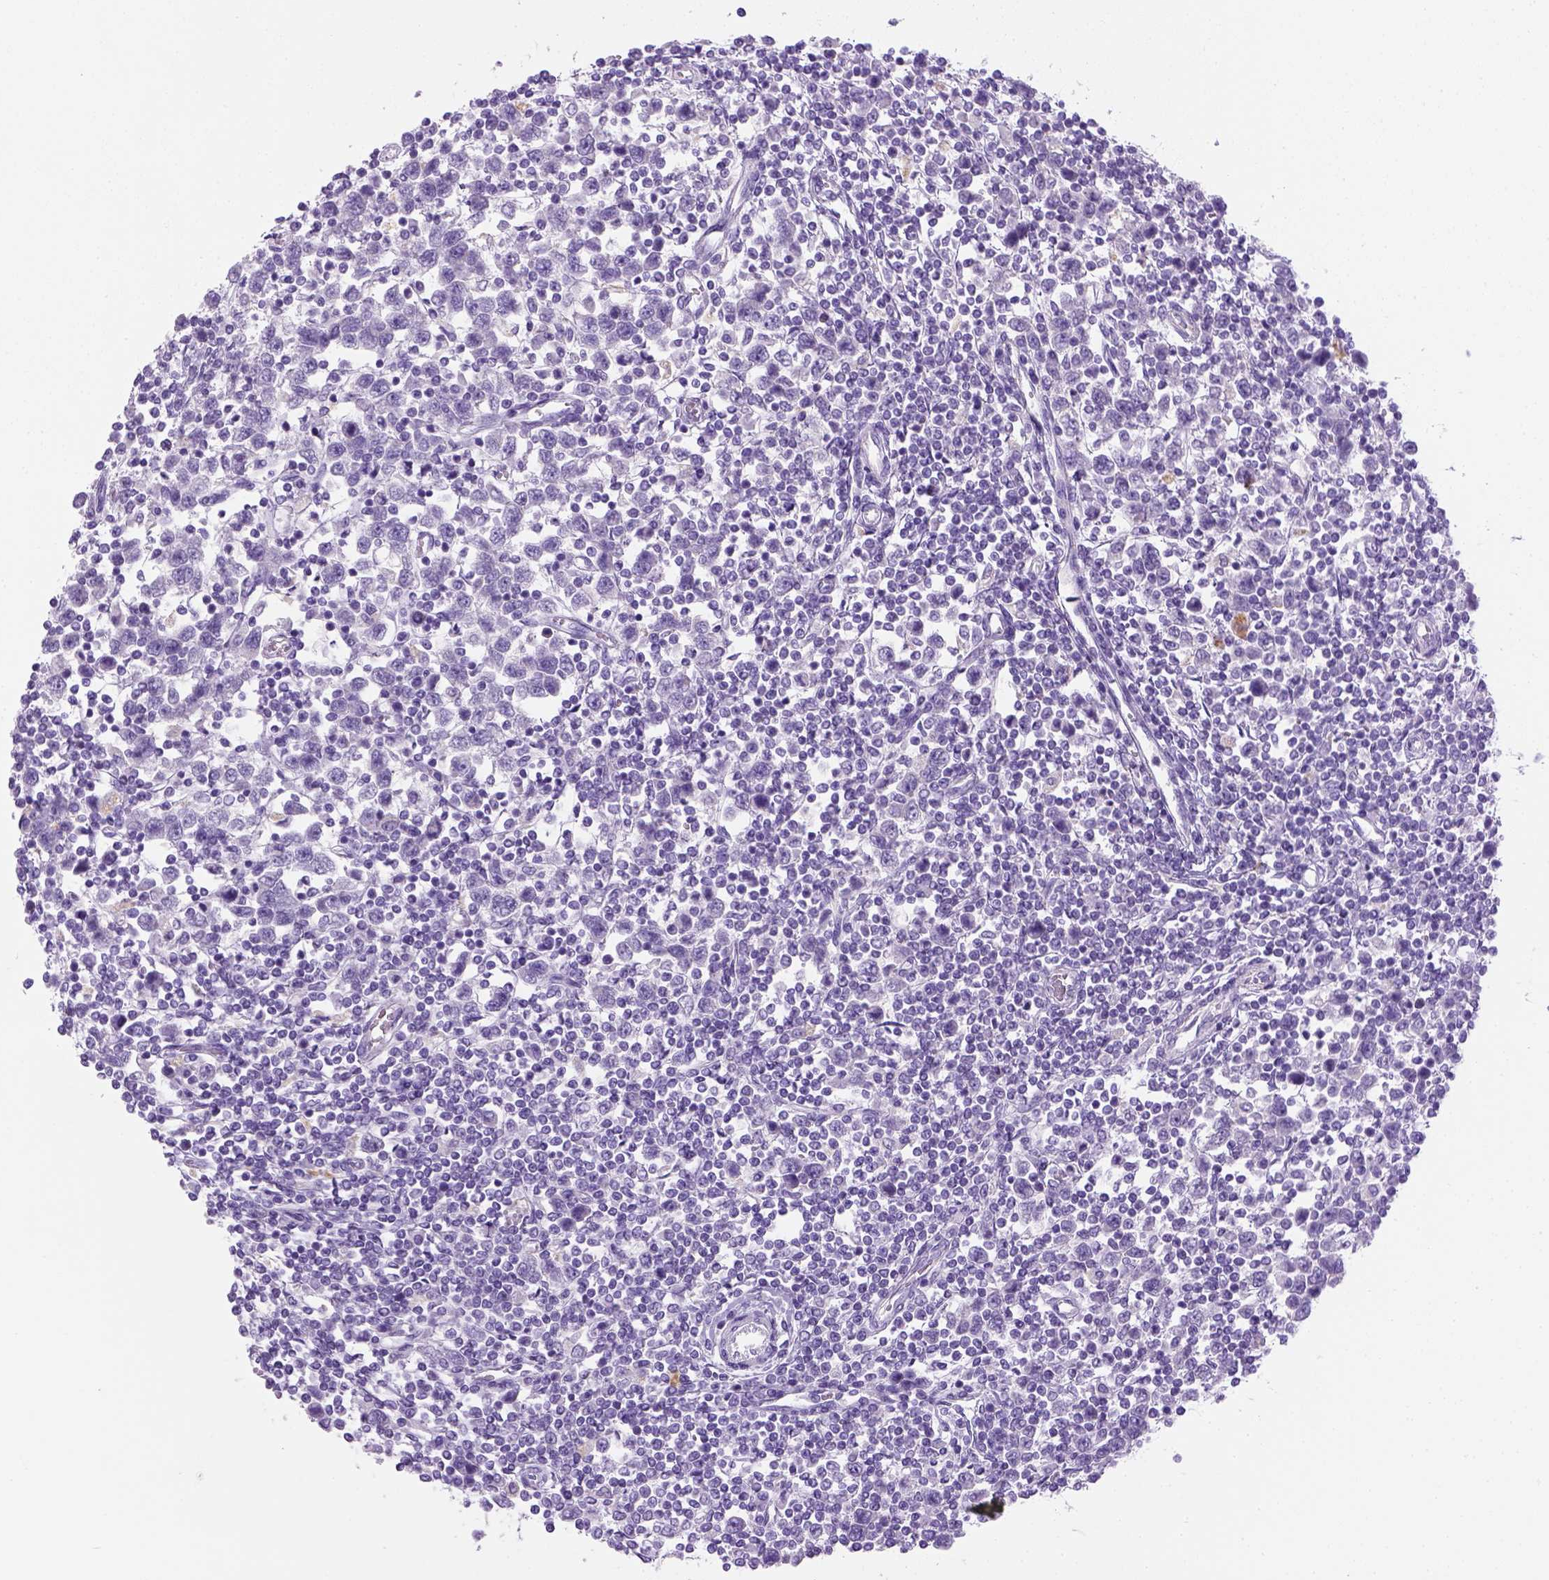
{"staining": {"intensity": "negative", "quantity": "none", "location": "none"}, "tissue": "testis cancer", "cell_type": "Tumor cells", "image_type": "cancer", "snomed": [{"axis": "morphology", "description": "Normal tissue, NOS"}, {"axis": "morphology", "description": "Seminoma, NOS"}, {"axis": "topography", "description": "Testis"}, {"axis": "topography", "description": "Epididymis"}], "caption": "Human testis cancer stained for a protein using immunohistochemistry shows no staining in tumor cells.", "gene": "KRT71", "patient": {"sex": "male", "age": 34}}